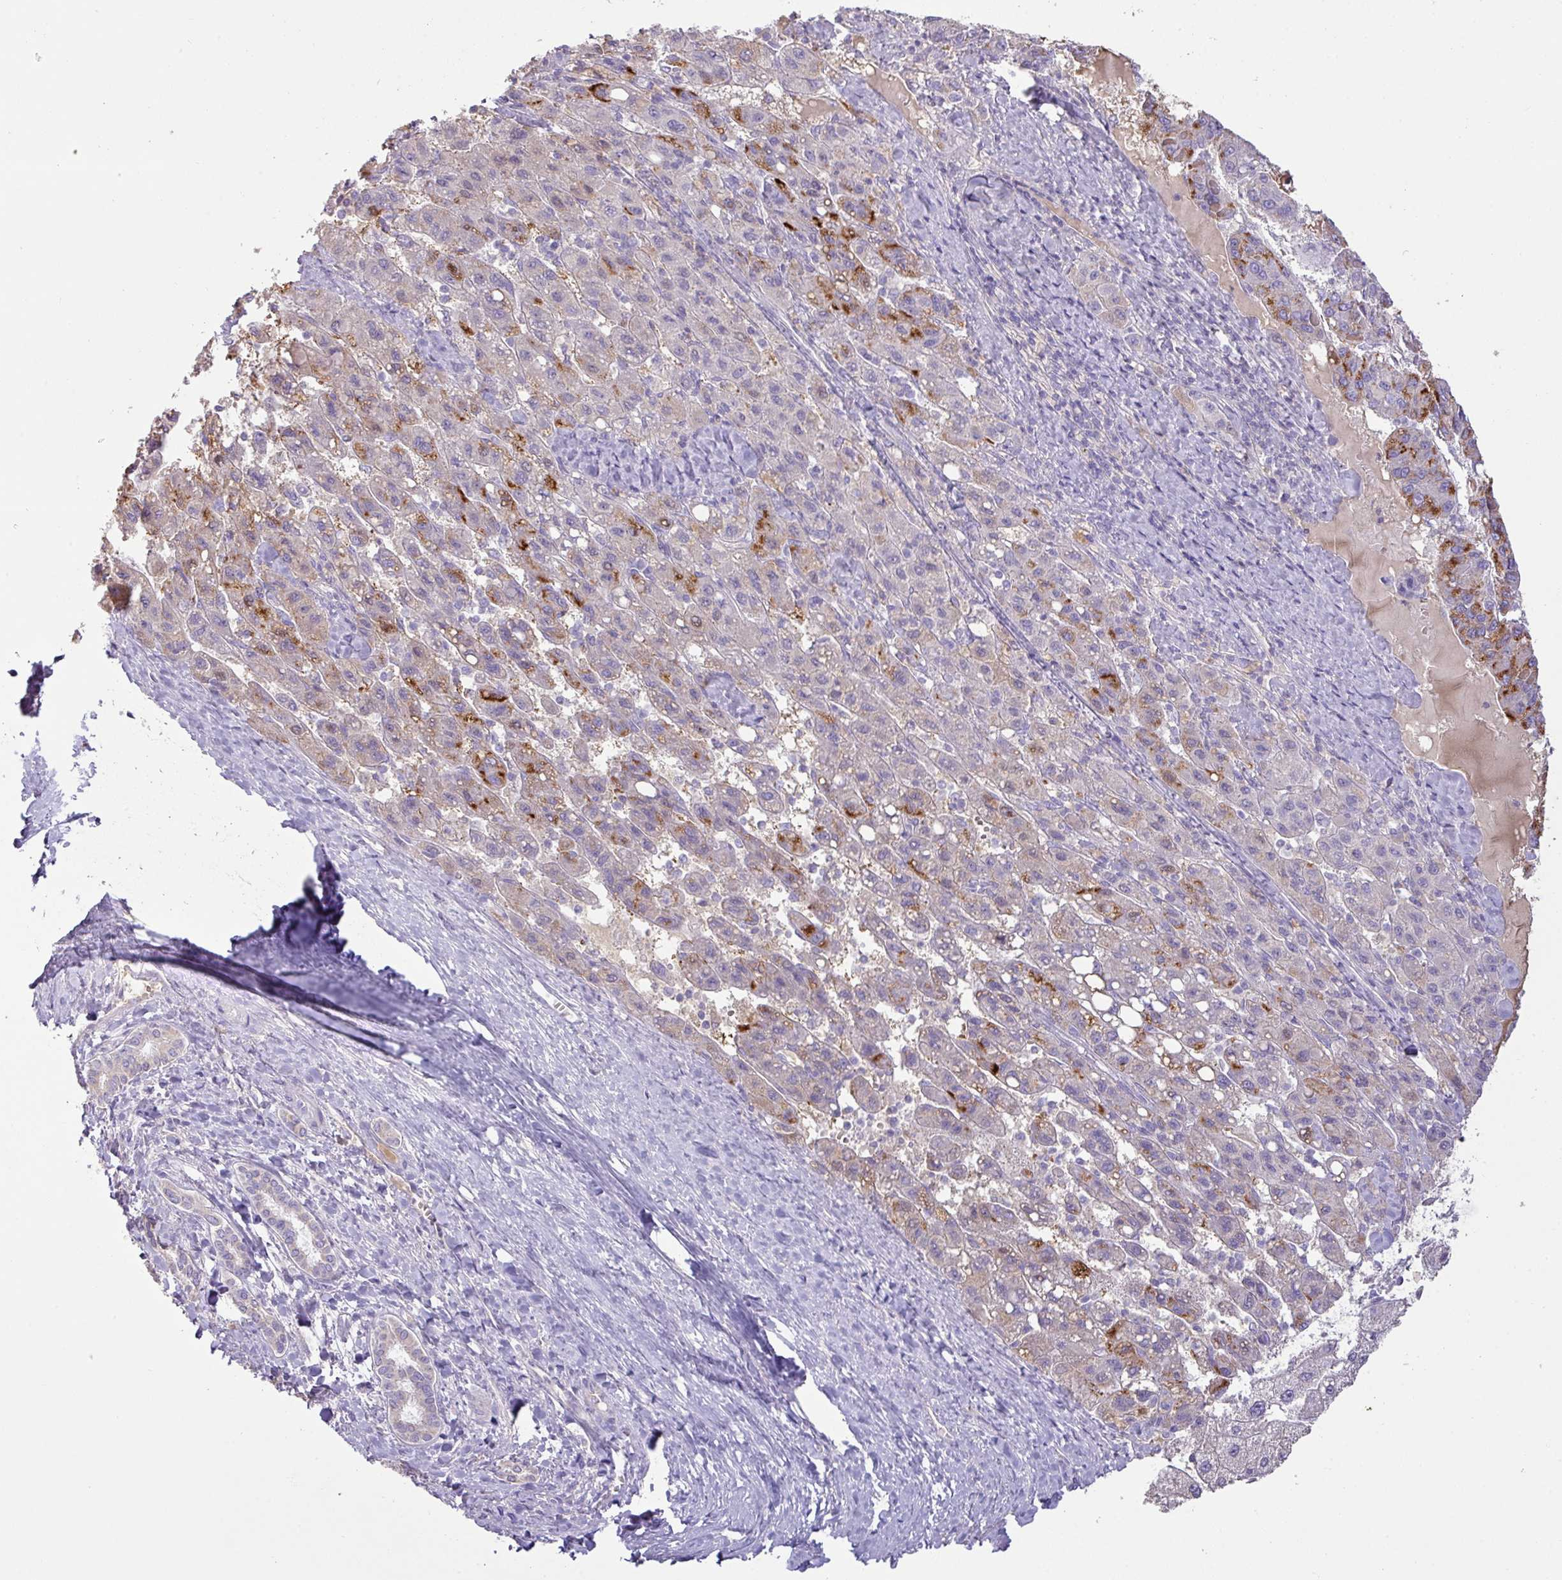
{"staining": {"intensity": "strong", "quantity": "<25%", "location": "cytoplasmic/membranous"}, "tissue": "liver cancer", "cell_type": "Tumor cells", "image_type": "cancer", "snomed": [{"axis": "morphology", "description": "Carcinoma, Hepatocellular, NOS"}, {"axis": "topography", "description": "Liver"}], "caption": "Protein expression by IHC exhibits strong cytoplasmic/membranous positivity in about <25% of tumor cells in liver cancer. (IHC, brightfield microscopy, high magnification).", "gene": "OR6C6", "patient": {"sex": "female", "age": 82}}